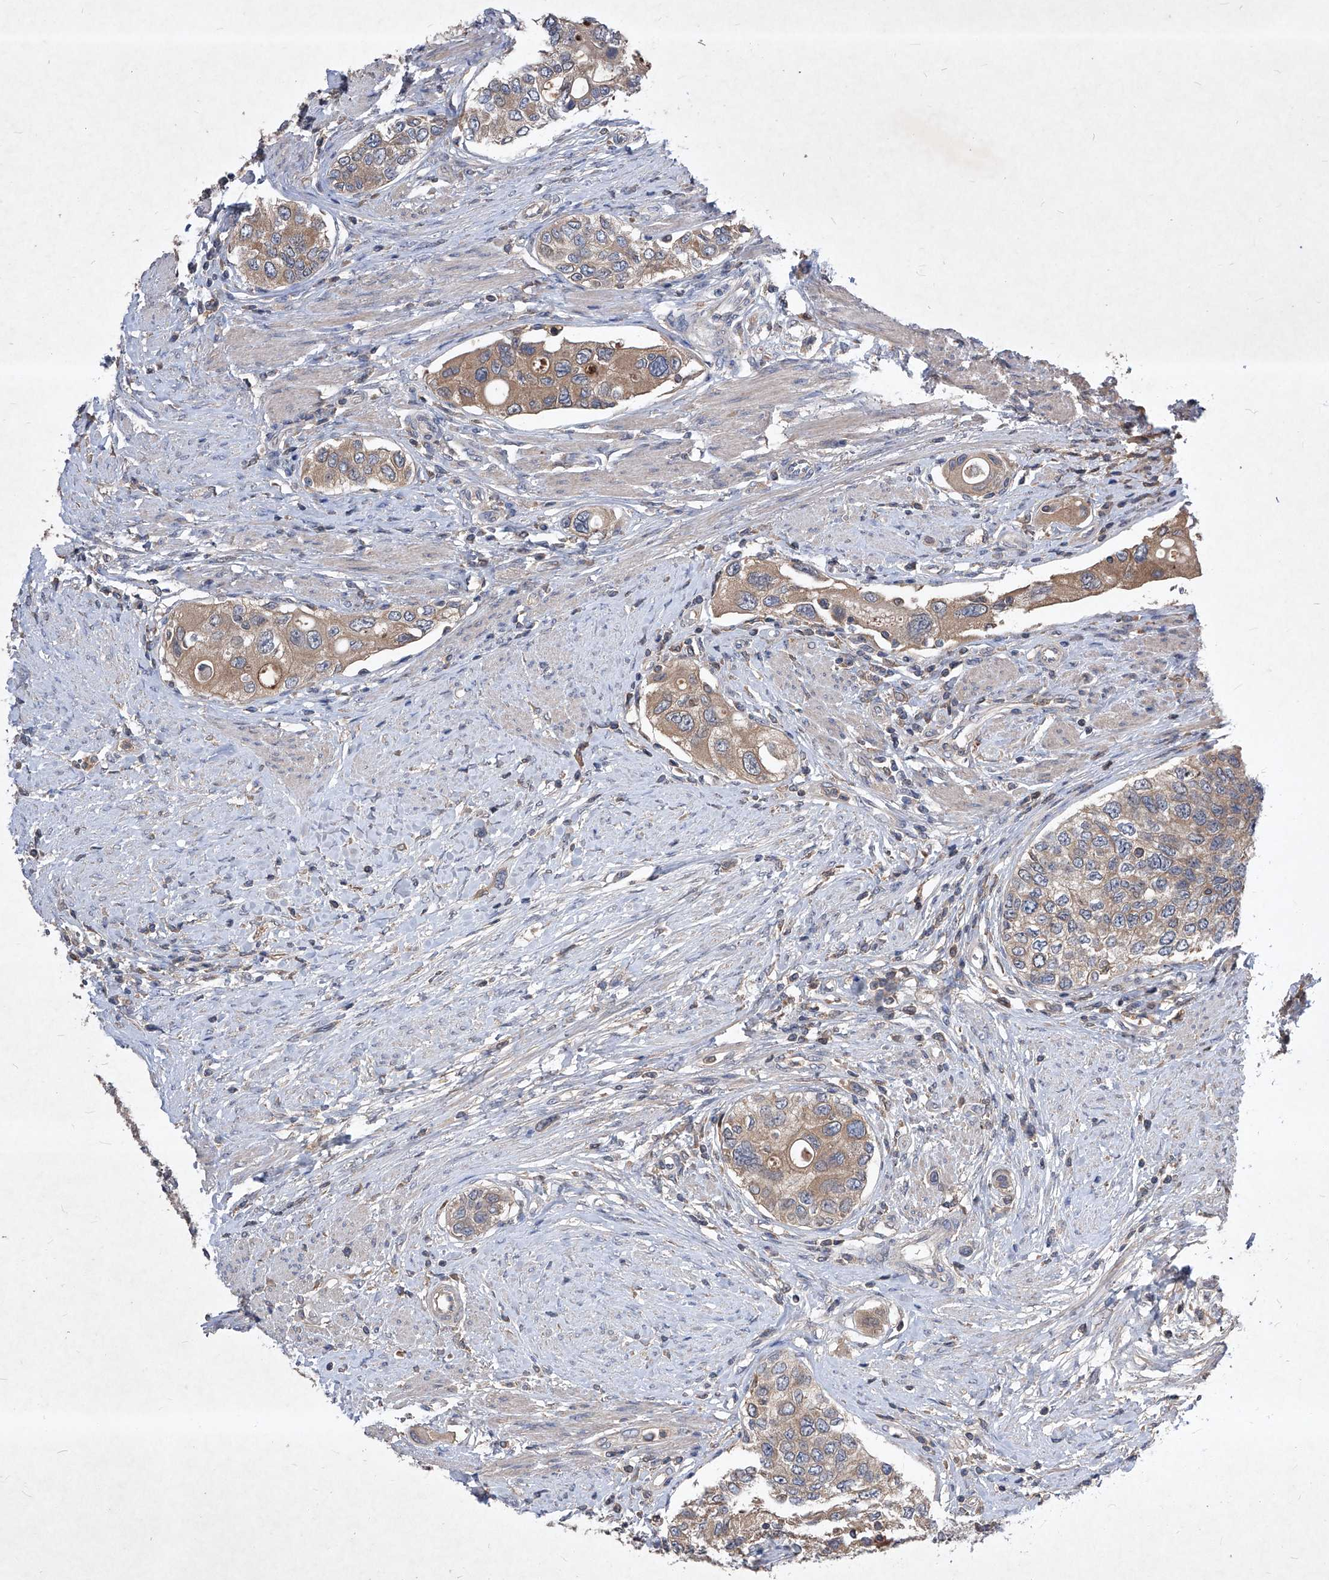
{"staining": {"intensity": "moderate", "quantity": ">75%", "location": "cytoplasmic/membranous"}, "tissue": "urothelial cancer", "cell_type": "Tumor cells", "image_type": "cancer", "snomed": [{"axis": "morphology", "description": "Urothelial carcinoma, High grade"}, {"axis": "topography", "description": "Urinary bladder"}], "caption": "Human high-grade urothelial carcinoma stained with a protein marker exhibits moderate staining in tumor cells.", "gene": "SYNGR1", "patient": {"sex": "female", "age": 56}}